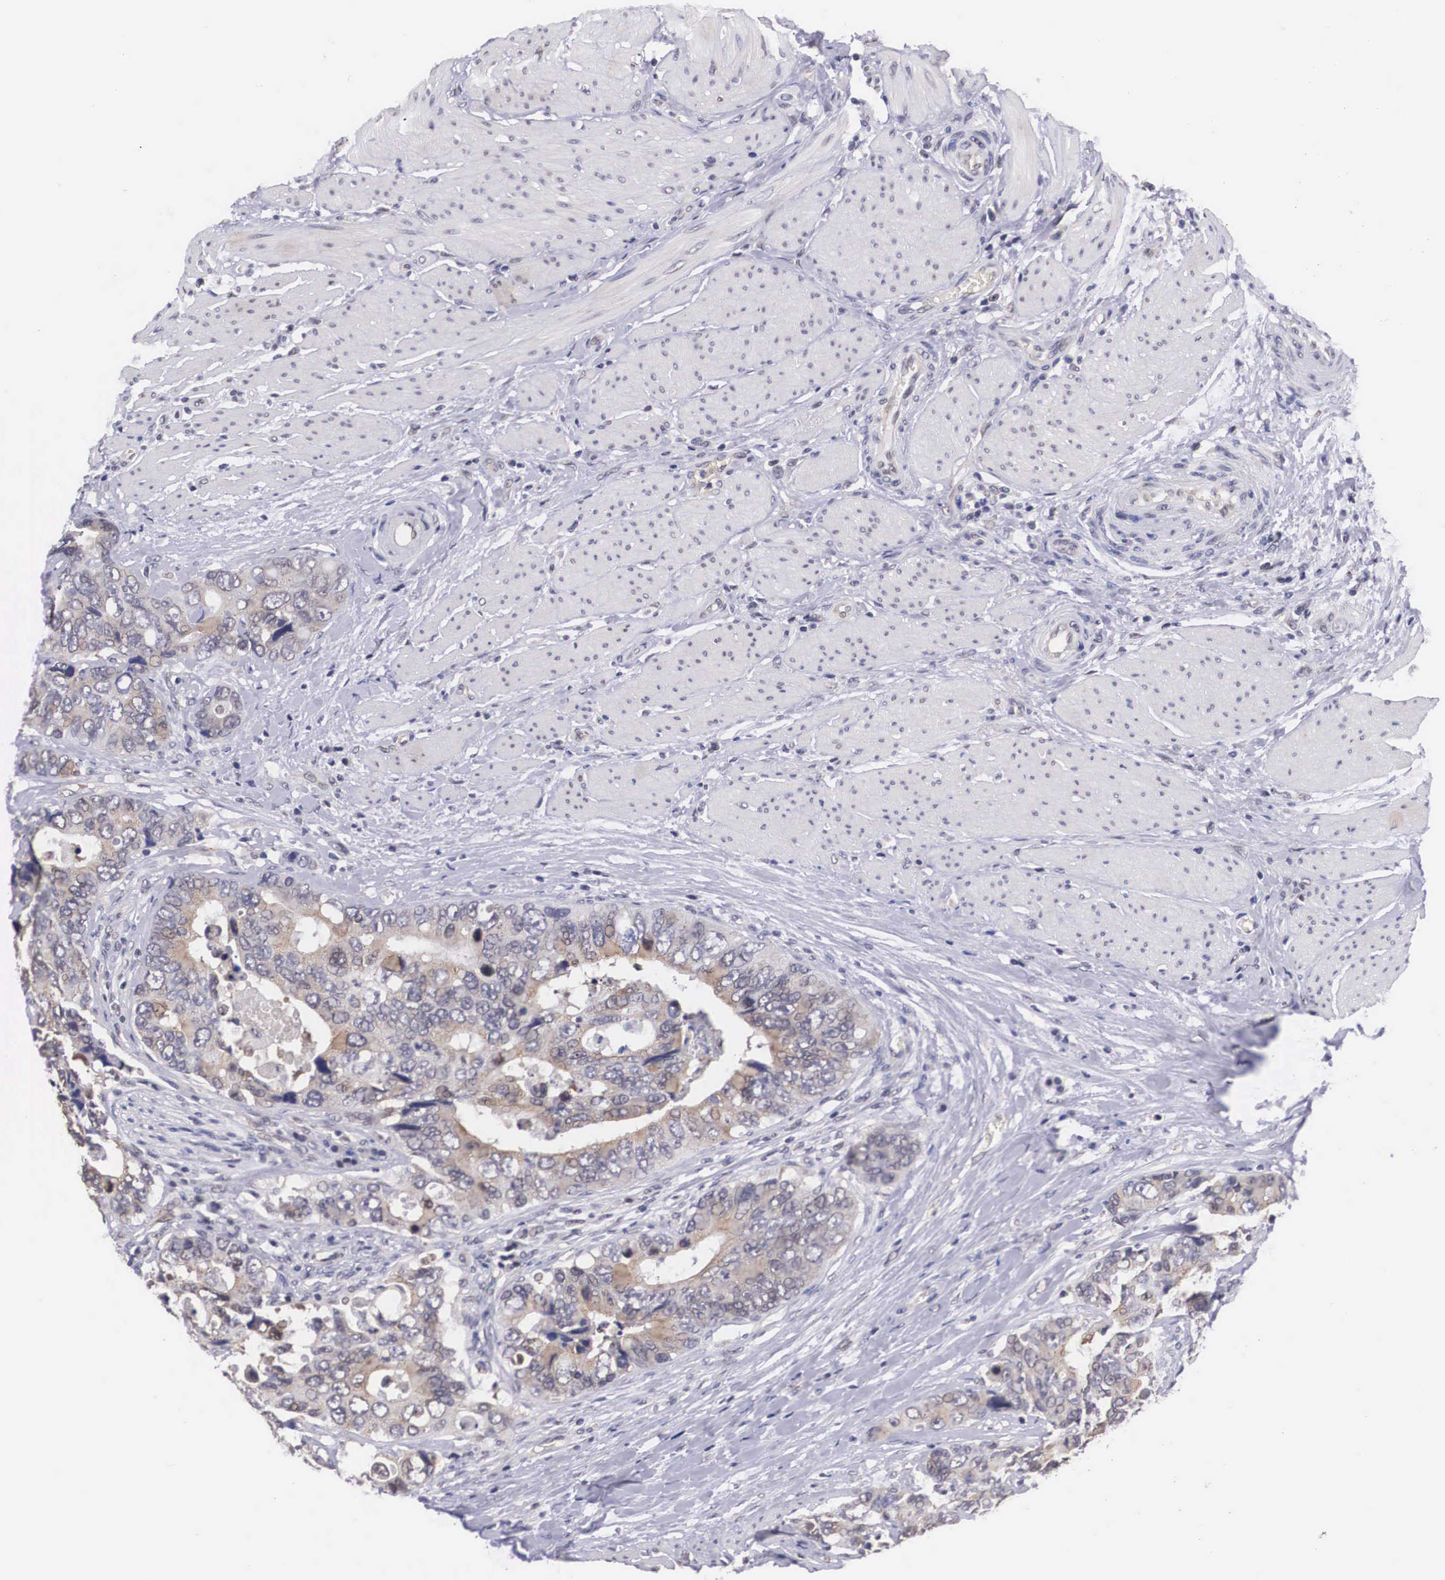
{"staining": {"intensity": "weak", "quantity": "25%-75%", "location": "cytoplasmic/membranous"}, "tissue": "colorectal cancer", "cell_type": "Tumor cells", "image_type": "cancer", "snomed": [{"axis": "morphology", "description": "Adenocarcinoma, NOS"}, {"axis": "topography", "description": "Rectum"}], "caption": "Immunohistochemistry (IHC) image of neoplastic tissue: human colorectal adenocarcinoma stained using immunohistochemistry (IHC) exhibits low levels of weak protein expression localized specifically in the cytoplasmic/membranous of tumor cells, appearing as a cytoplasmic/membranous brown color.", "gene": "OTX2", "patient": {"sex": "female", "age": 67}}